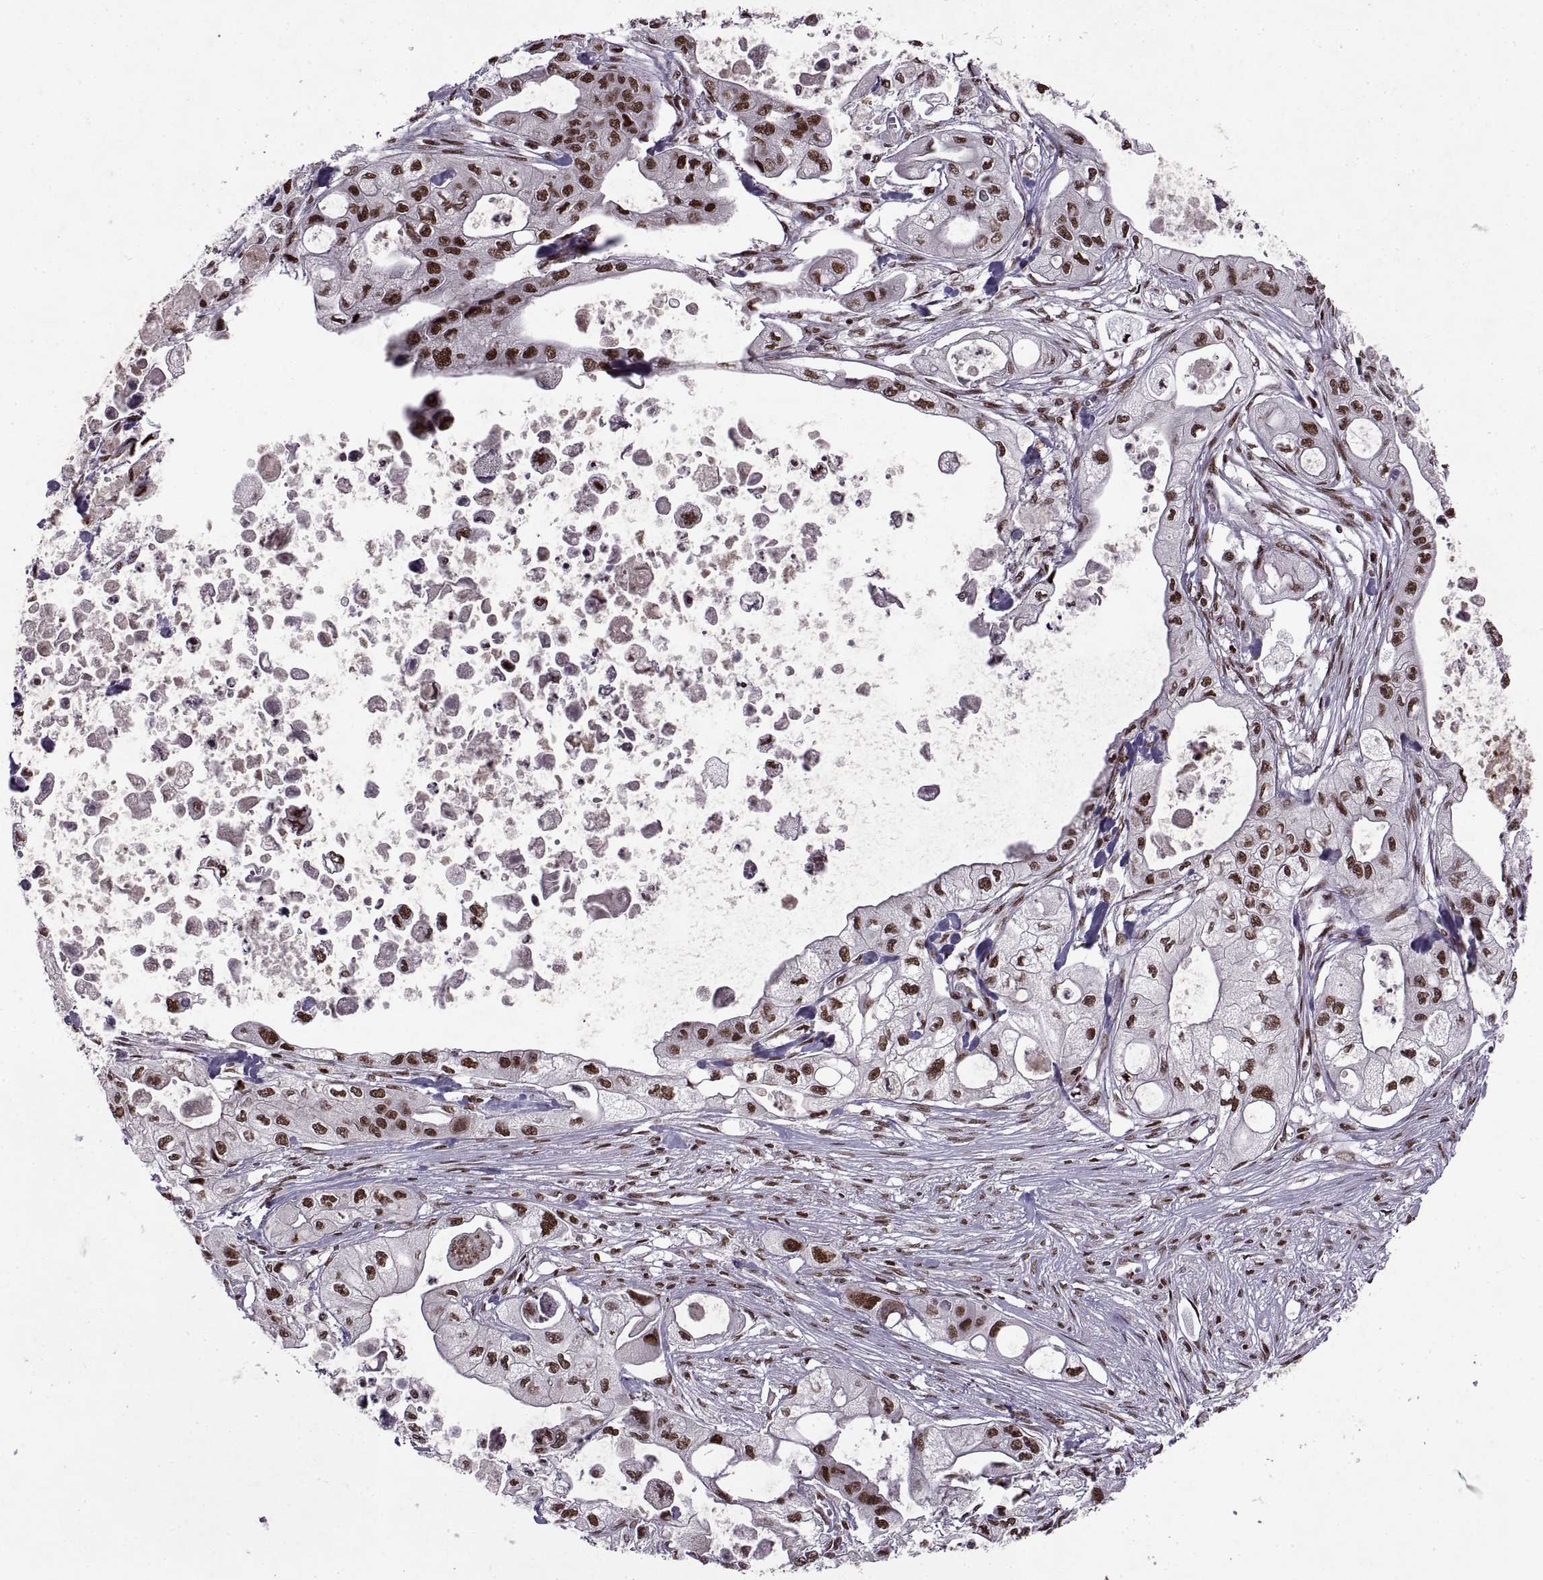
{"staining": {"intensity": "strong", "quantity": ">75%", "location": "nuclear"}, "tissue": "pancreatic cancer", "cell_type": "Tumor cells", "image_type": "cancer", "snomed": [{"axis": "morphology", "description": "Adenocarcinoma, NOS"}, {"axis": "topography", "description": "Pancreas"}], "caption": "The histopathology image displays a brown stain indicating the presence of a protein in the nuclear of tumor cells in pancreatic cancer.", "gene": "MT1E", "patient": {"sex": "male", "age": 70}}